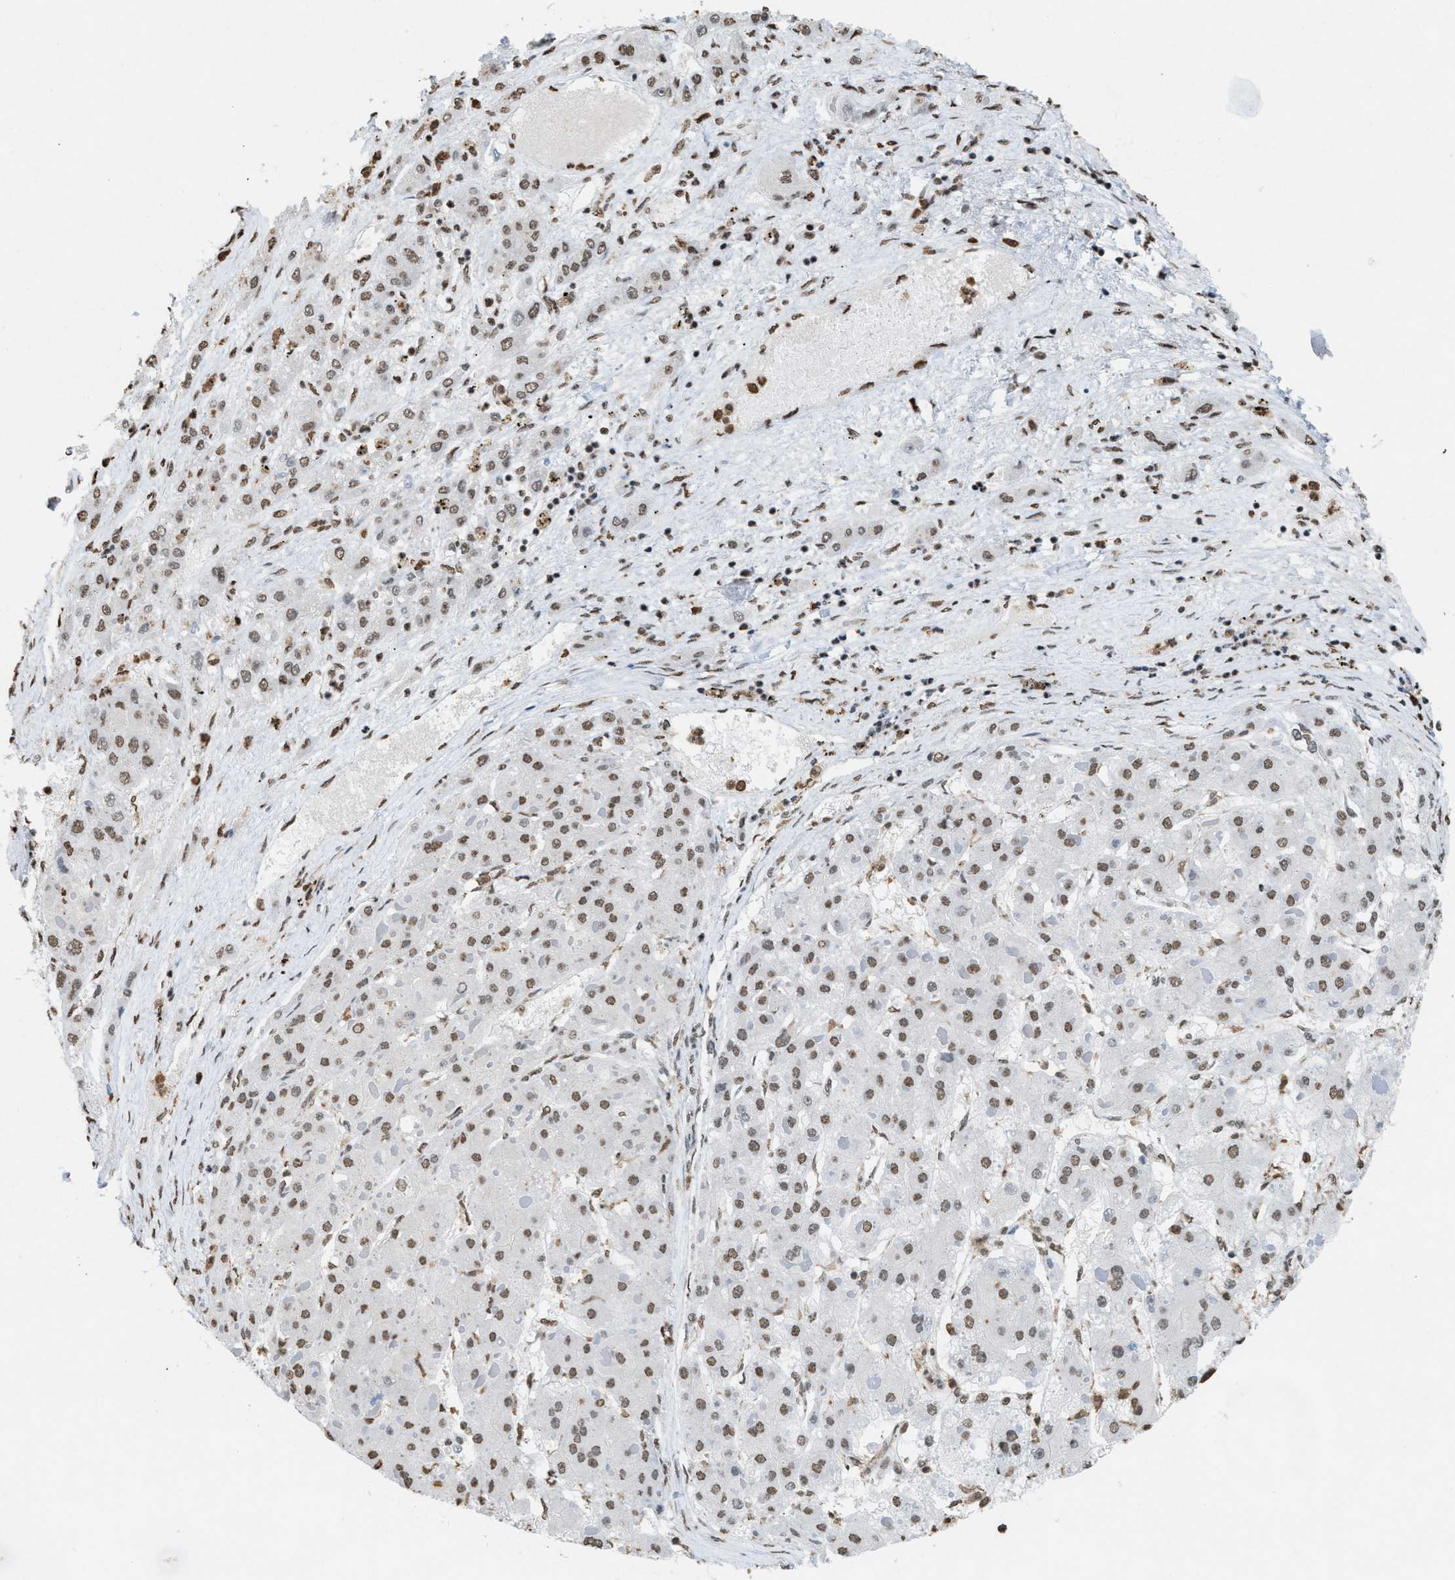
{"staining": {"intensity": "weak", "quantity": ">75%", "location": "nuclear"}, "tissue": "liver cancer", "cell_type": "Tumor cells", "image_type": "cancer", "snomed": [{"axis": "morphology", "description": "Carcinoma, Hepatocellular, NOS"}, {"axis": "topography", "description": "Liver"}], "caption": "Immunohistochemical staining of human liver hepatocellular carcinoma displays weak nuclear protein positivity in approximately >75% of tumor cells. (Brightfield microscopy of DAB IHC at high magnification).", "gene": "NUP88", "patient": {"sex": "female", "age": 73}}